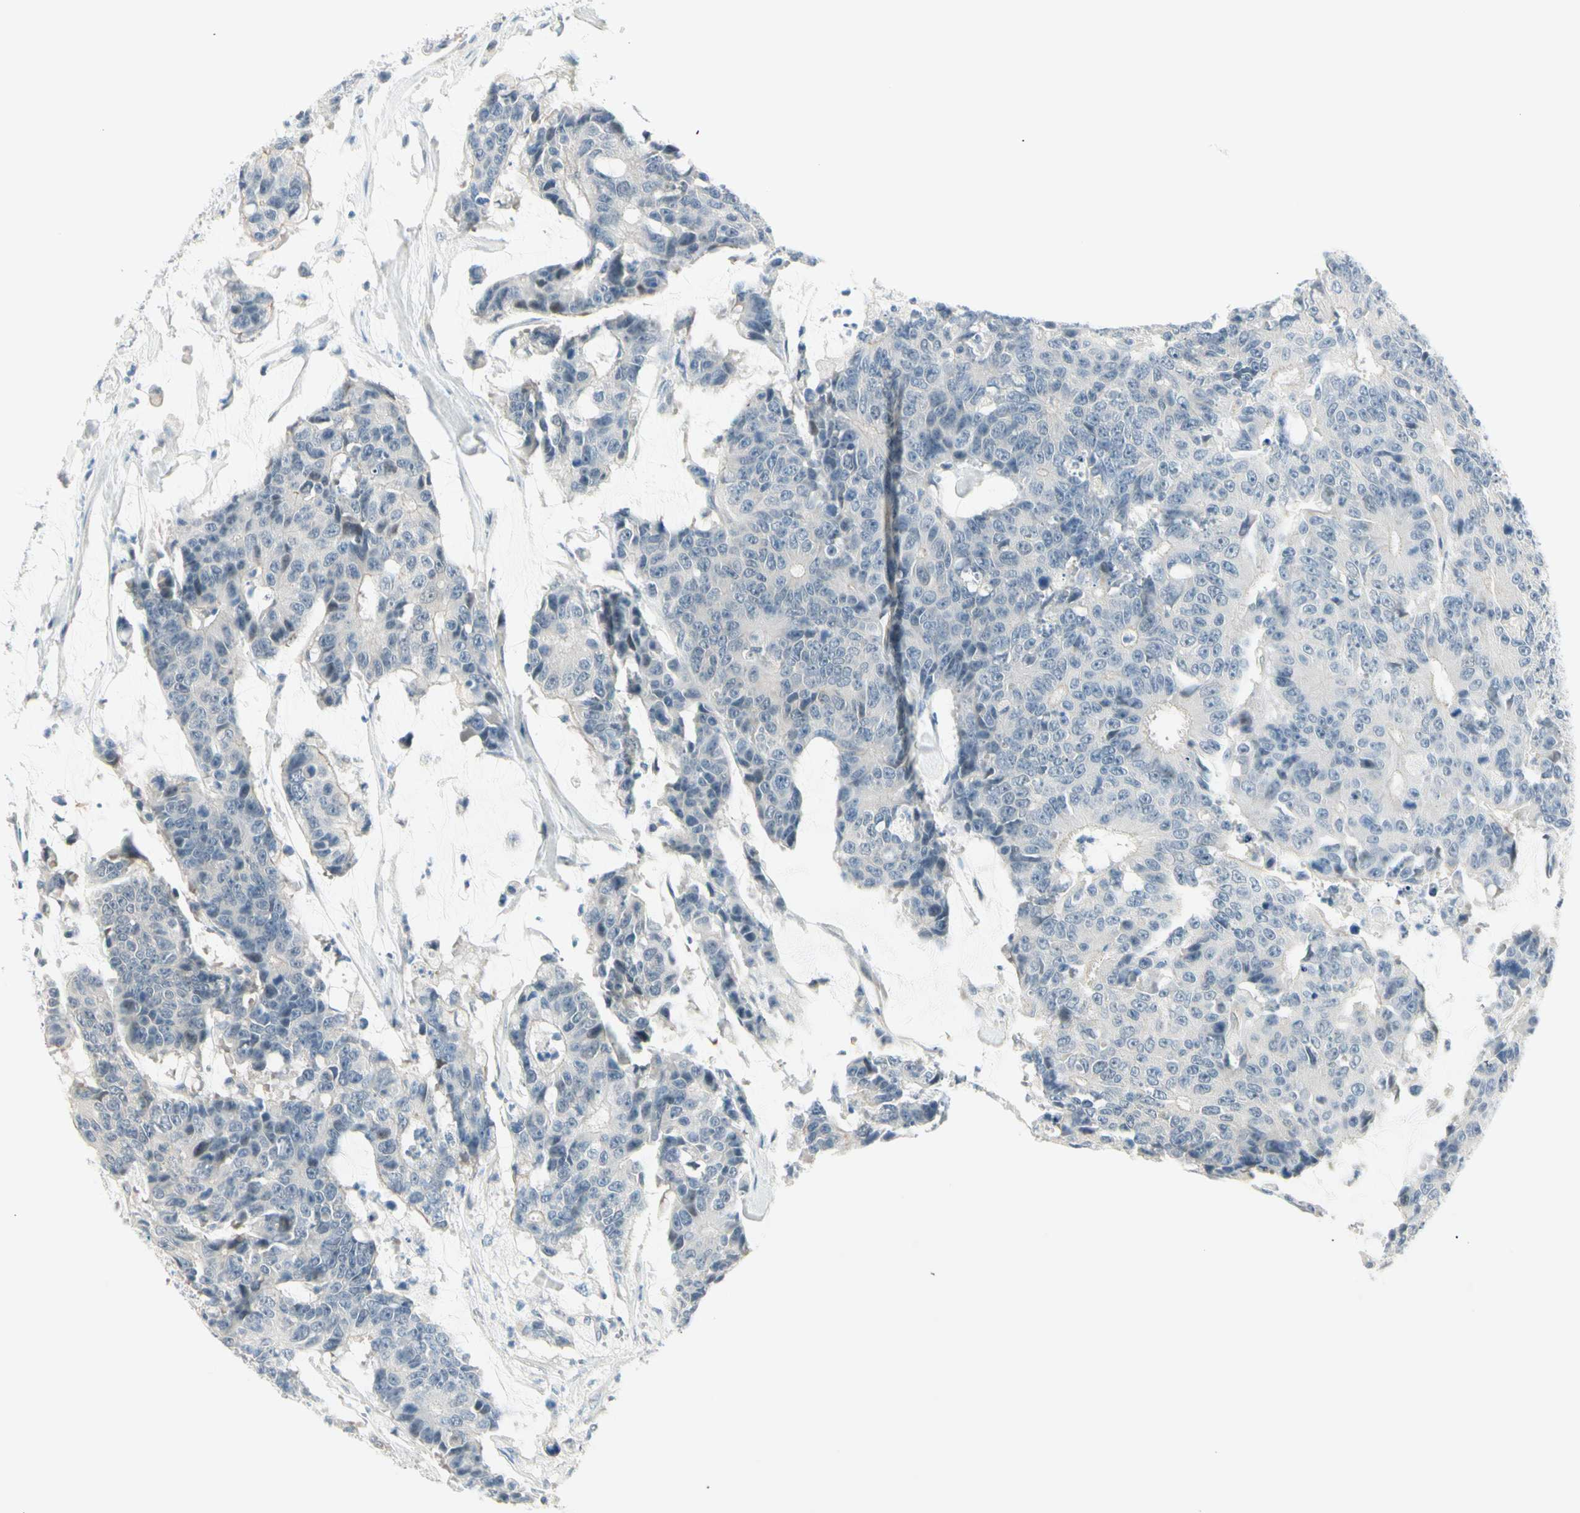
{"staining": {"intensity": "negative", "quantity": "none", "location": "none"}, "tissue": "colorectal cancer", "cell_type": "Tumor cells", "image_type": "cancer", "snomed": [{"axis": "morphology", "description": "Adenocarcinoma, NOS"}, {"axis": "topography", "description": "Colon"}], "caption": "Colorectal cancer (adenocarcinoma) was stained to show a protein in brown. There is no significant expression in tumor cells.", "gene": "SVBP", "patient": {"sex": "female", "age": 86}}